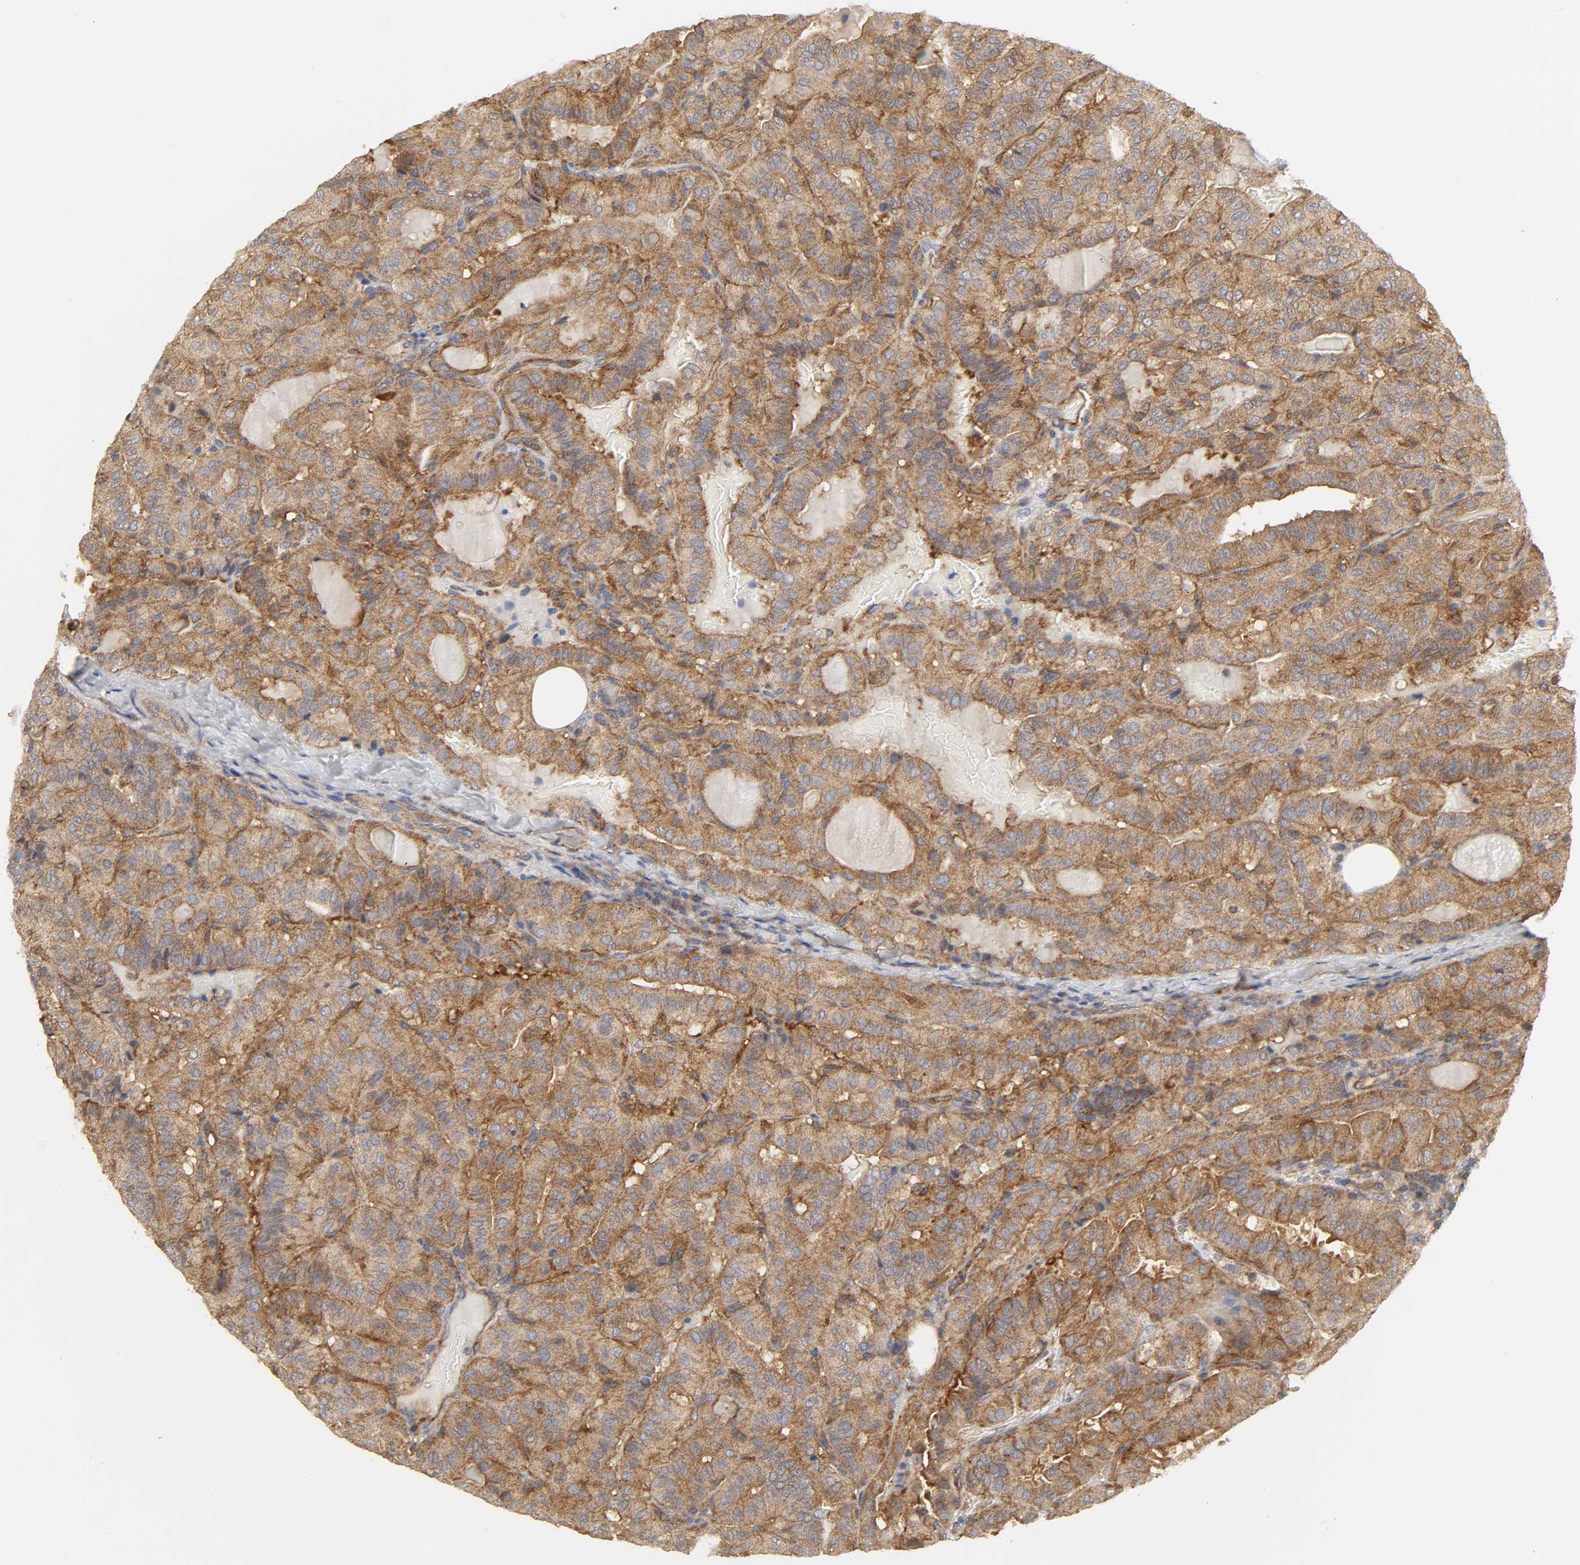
{"staining": {"intensity": "strong", "quantity": ">75%", "location": "cytoplasmic/membranous"}, "tissue": "thyroid cancer", "cell_type": "Tumor cells", "image_type": "cancer", "snomed": [{"axis": "morphology", "description": "Papillary adenocarcinoma, NOS"}, {"axis": "topography", "description": "Thyroid gland"}], "caption": "High-magnification brightfield microscopy of thyroid papillary adenocarcinoma stained with DAB (brown) and counterstained with hematoxylin (blue). tumor cells exhibit strong cytoplasmic/membranous staining is seen in about>75% of cells.", "gene": "SH3GLB1", "patient": {"sex": "male", "age": 77}}